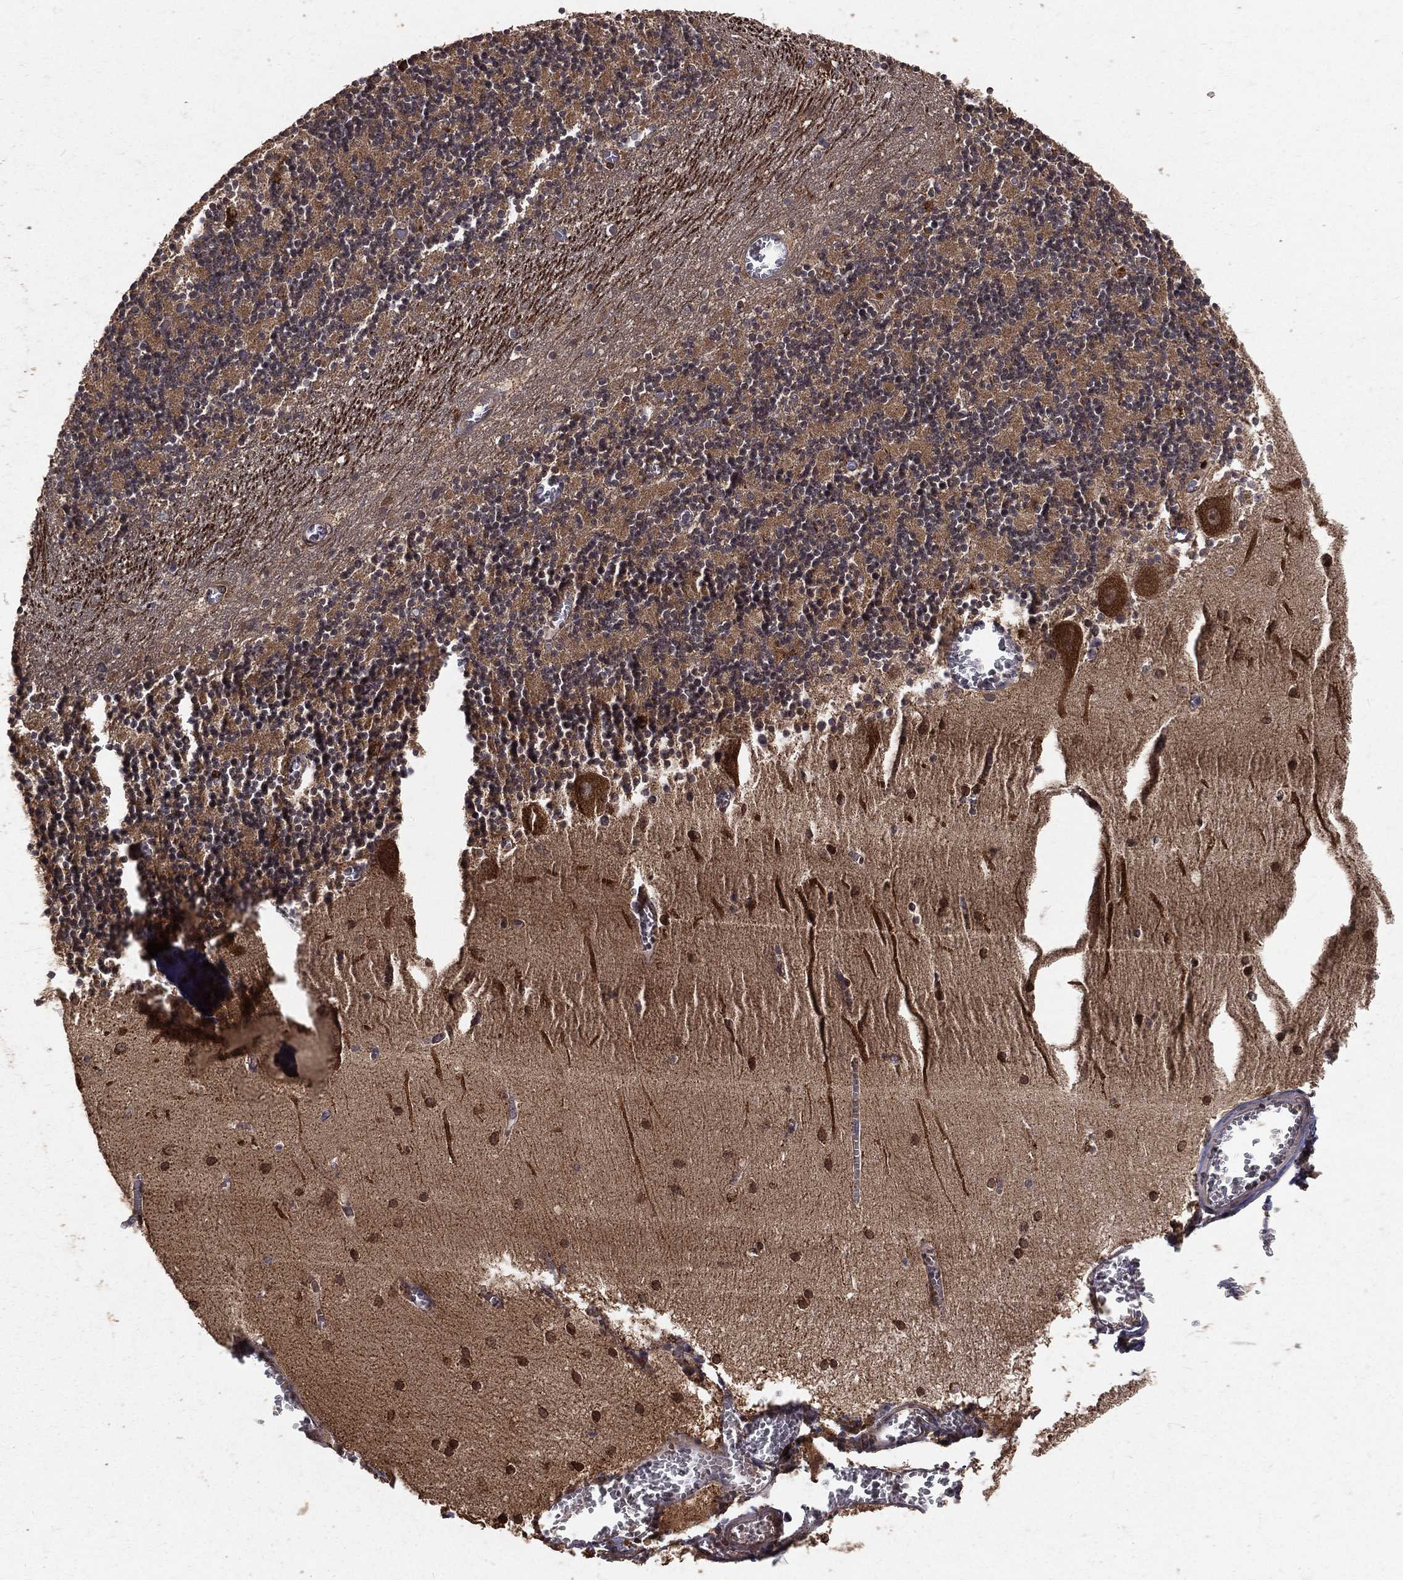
{"staining": {"intensity": "moderate", "quantity": "25%-75%", "location": "nuclear"}, "tissue": "cerebellum", "cell_type": "Cells in granular layer", "image_type": "normal", "snomed": [{"axis": "morphology", "description": "Normal tissue, NOS"}, {"axis": "topography", "description": "Cerebellum"}], "caption": "The micrograph exhibits immunohistochemical staining of normal cerebellum. There is moderate nuclear staining is appreciated in about 25%-75% of cells in granular layer.", "gene": "MAPK1", "patient": {"sex": "female", "age": 28}}